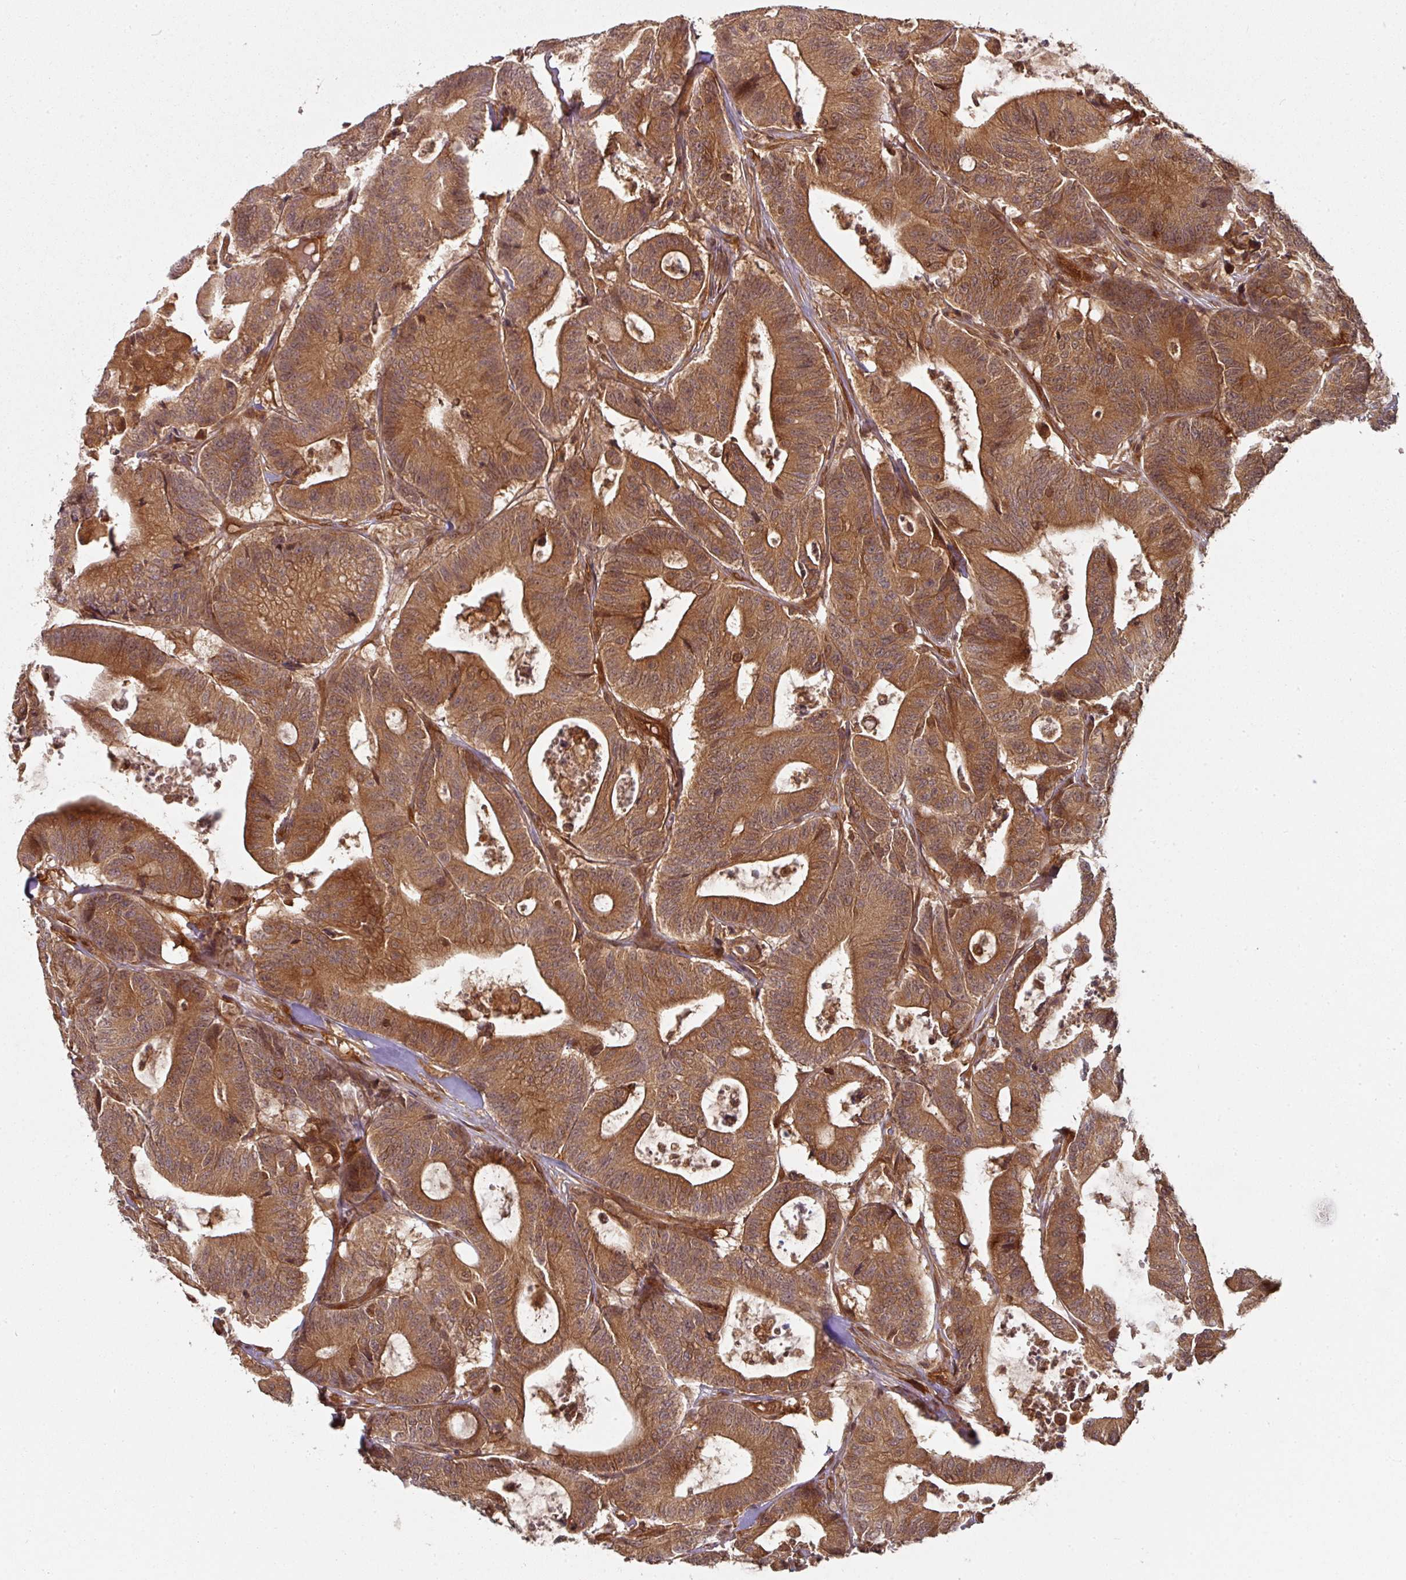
{"staining": {"intensity": "strong", "quantity": ">75%", "location": "cytoplasmic/membranous"}, "tissue": "colorectal cancer", "cell_type": "Tumor cells", "image_type": "cancer", "snomed": [{"axis": "morphology", "description": "Adenocarcinoma, NOS"}, {"axis": "topography", "description": "Colon"}], "caption": "Colorectal adenocarcinoma tissue exhibits strong cytoplasmic/membranous positivity in approximately >75% of tumor cells", "gene": "EIF4EBP2", "patient": {"sex": "female", "age": 84}}